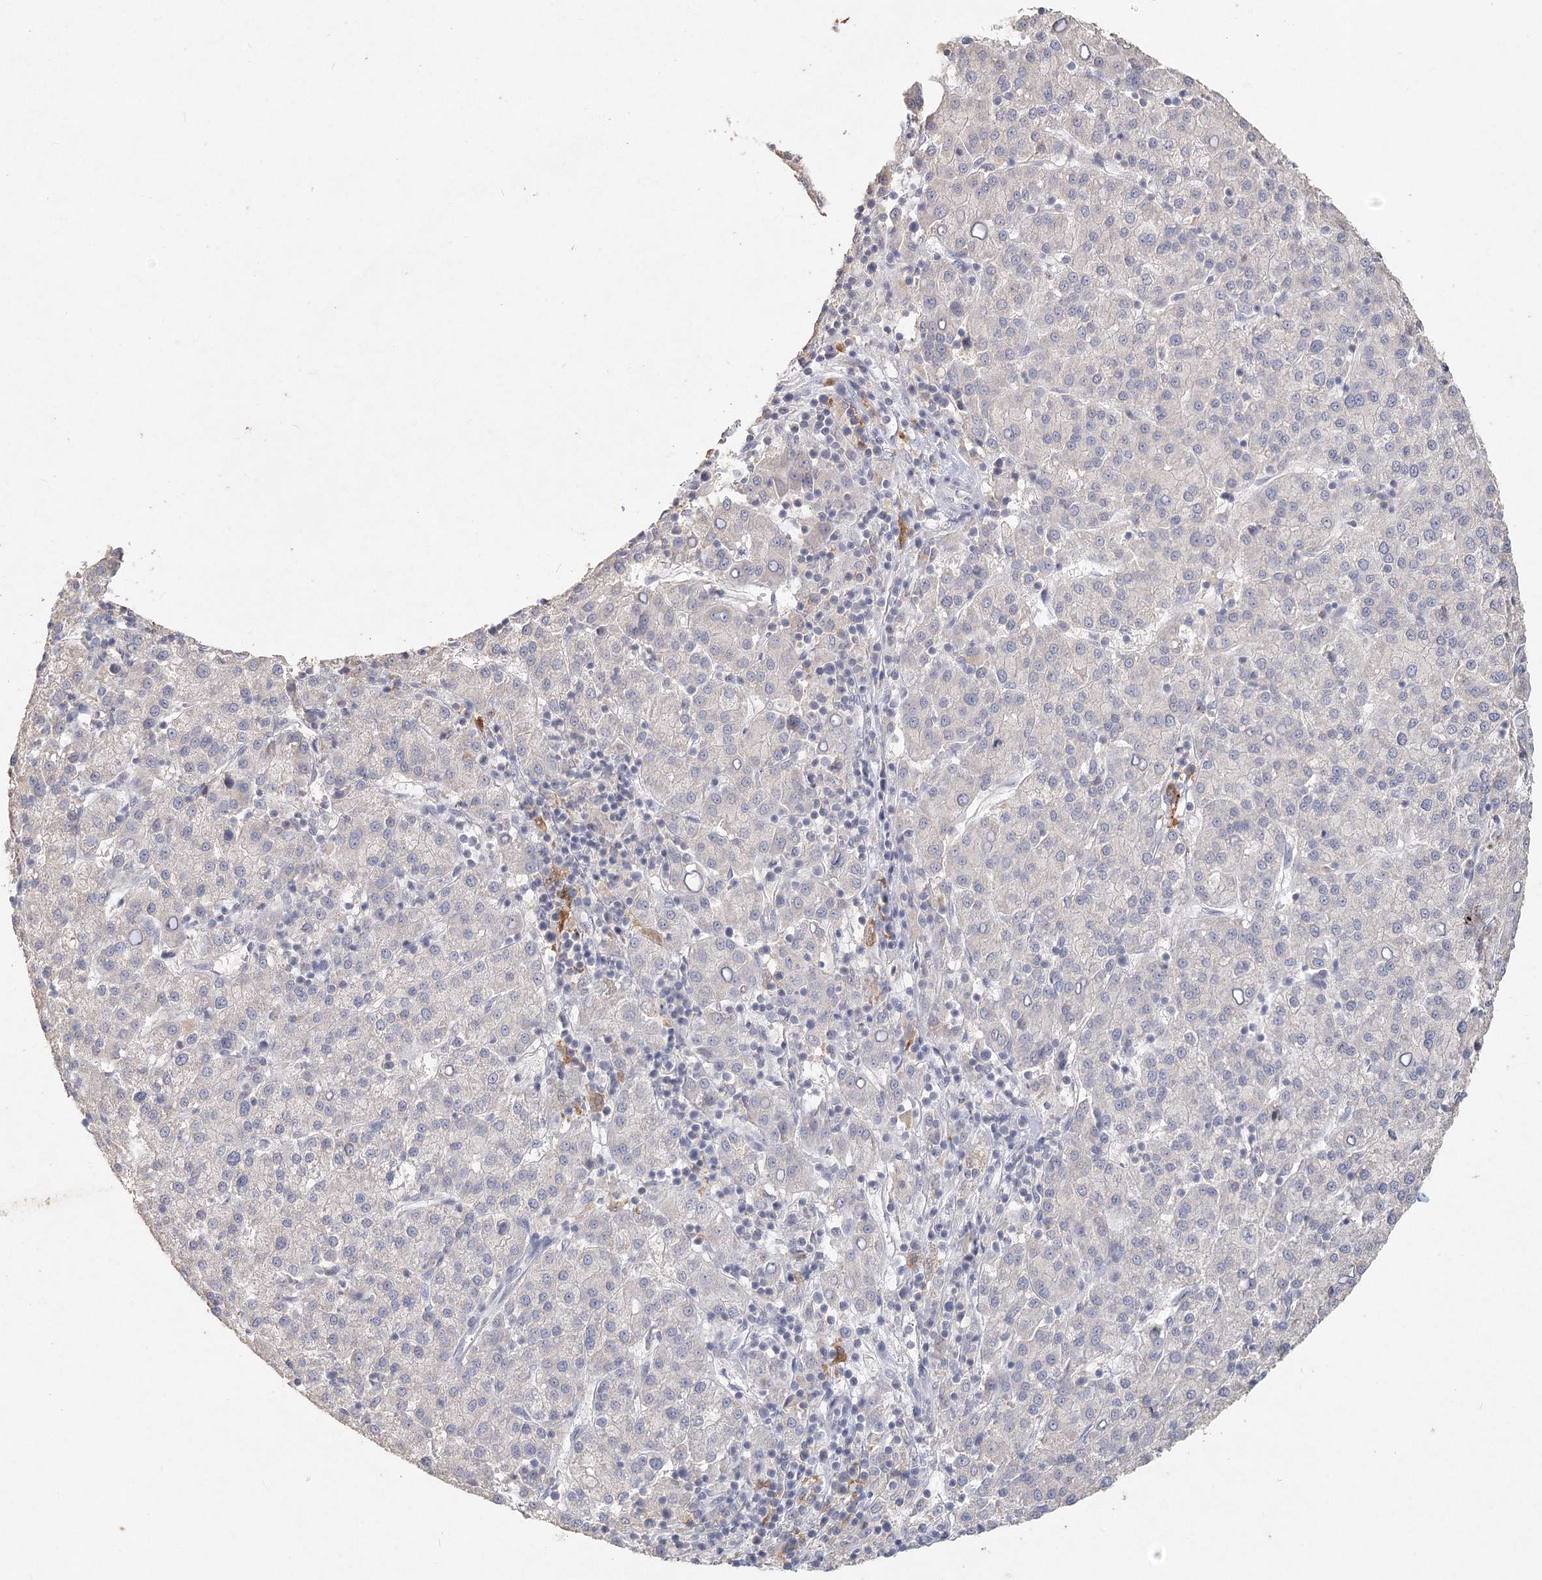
{"staining": {"intensity": "negative", "quantity": "none", "location": "none"}, "tissue": "liver cancer", "cell_type": "Tumor cells", "image_type": "cancer", "snomed": [{"axis": "morphology", "description": "Carcinoma, Hepatocellular, NOS"}, {"axis": "topography", "description": "Liver"}], "caption": "Immunohistochemistry (IHC) micrograph of human liver cancer (hepatocellular carcinoma) stained for a protein (brown), which exhibits no positivity in tumor cells.", "gene": "ARSI", "patient": {"sex": "female", "age": 58}}